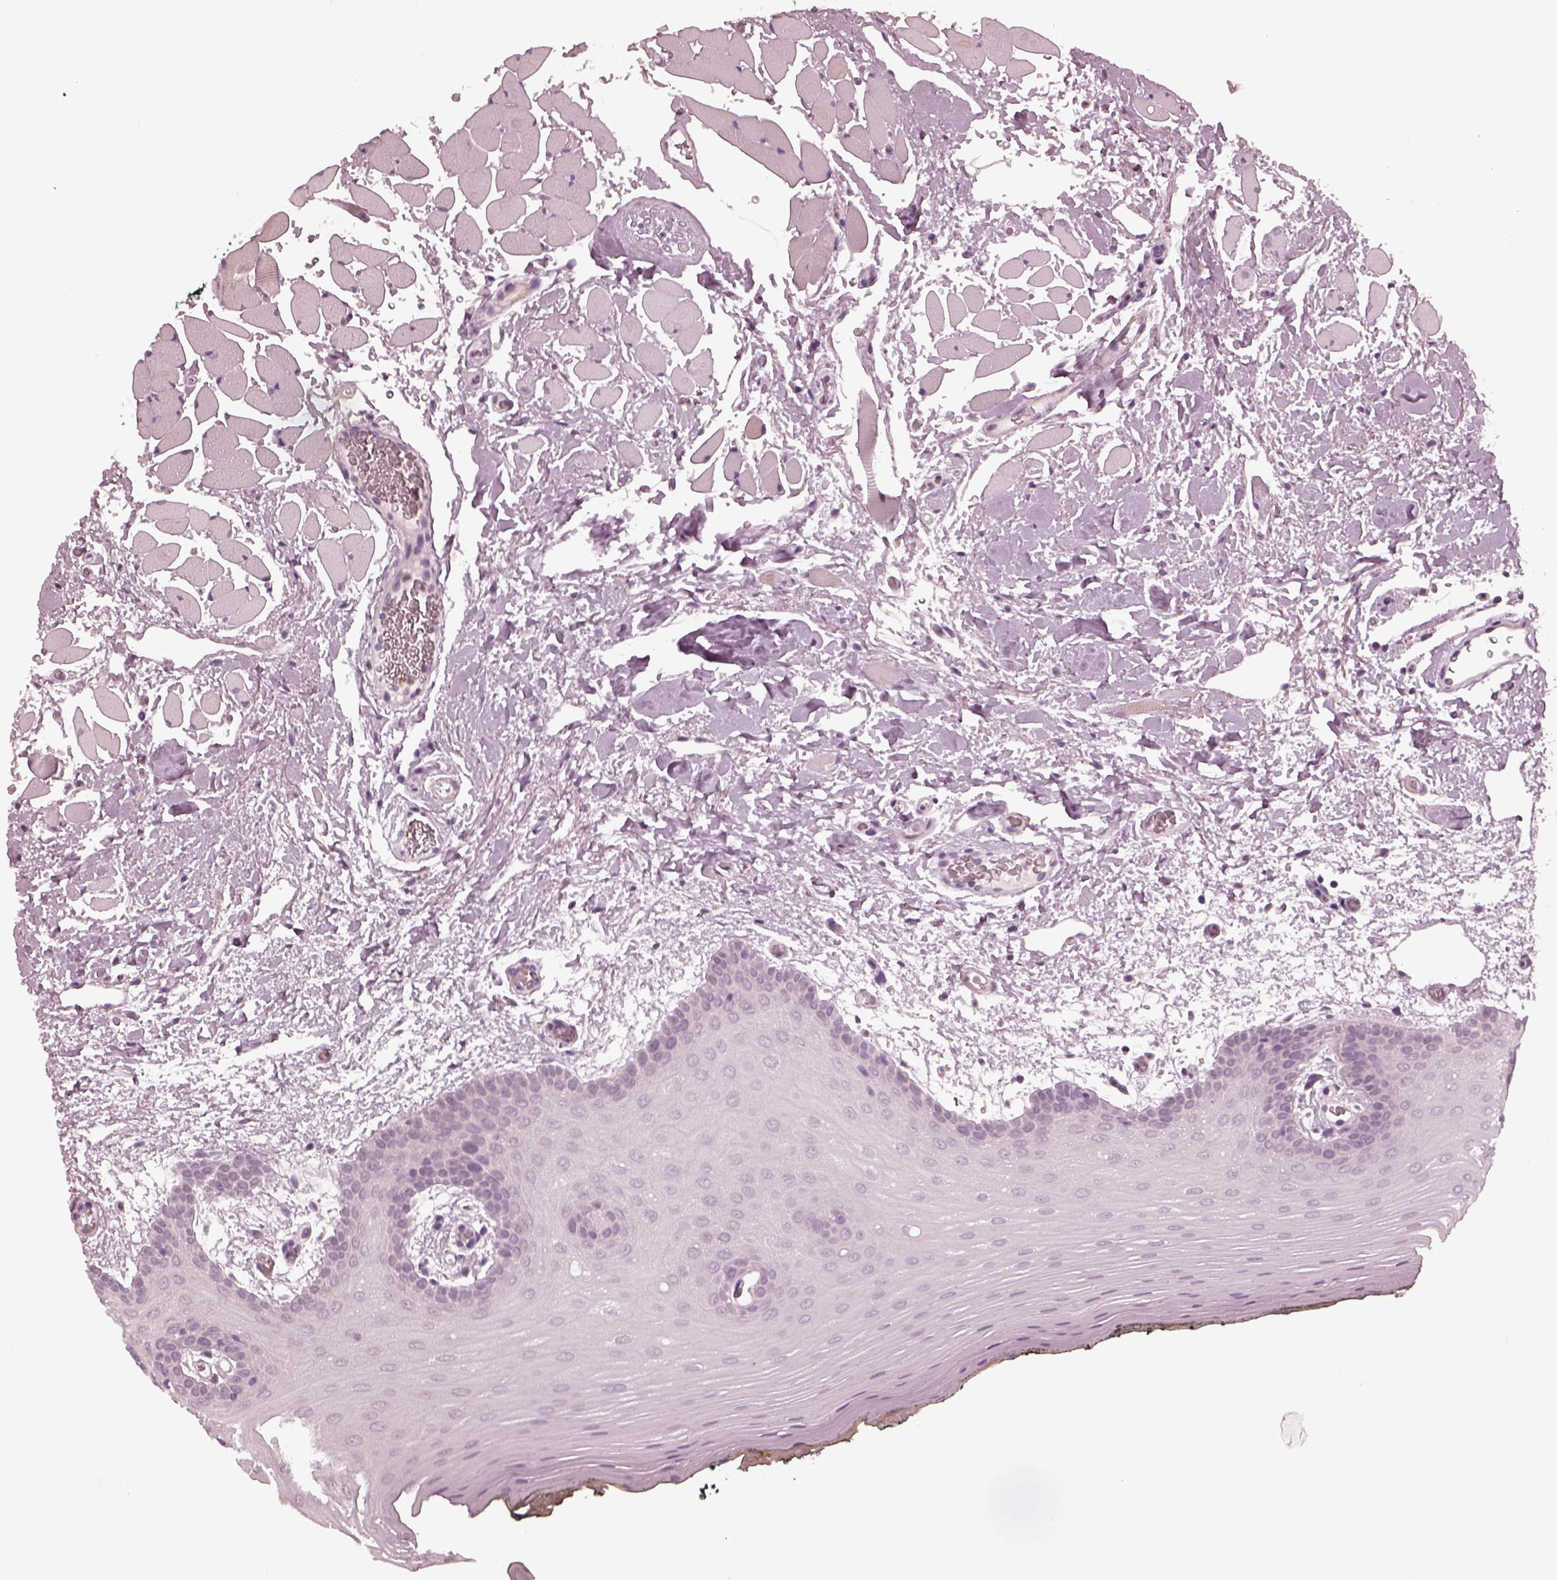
{"staining": {"intensity": "negative", "quantity": "none", "location": "none"}, "tissue": "oral mucosa", "cell_type": "Squamous epithelial cells", "image_type": "normal", "snomed": [{"axis": "morphology", "description": "Normal tissue, NOS"}, {"axis": "topography", "description": "Oral tissue"}, {"axis": "topography", "description": "Head-Neck"}], "caption": "This is a photomicrograph of immunohistochemistry (IHC) staining of normal oral mucosa, which shows no staining in squamous epithelial cells.", "gene": "CCDC170", "patient": {"sex": "male", "age": 65}}